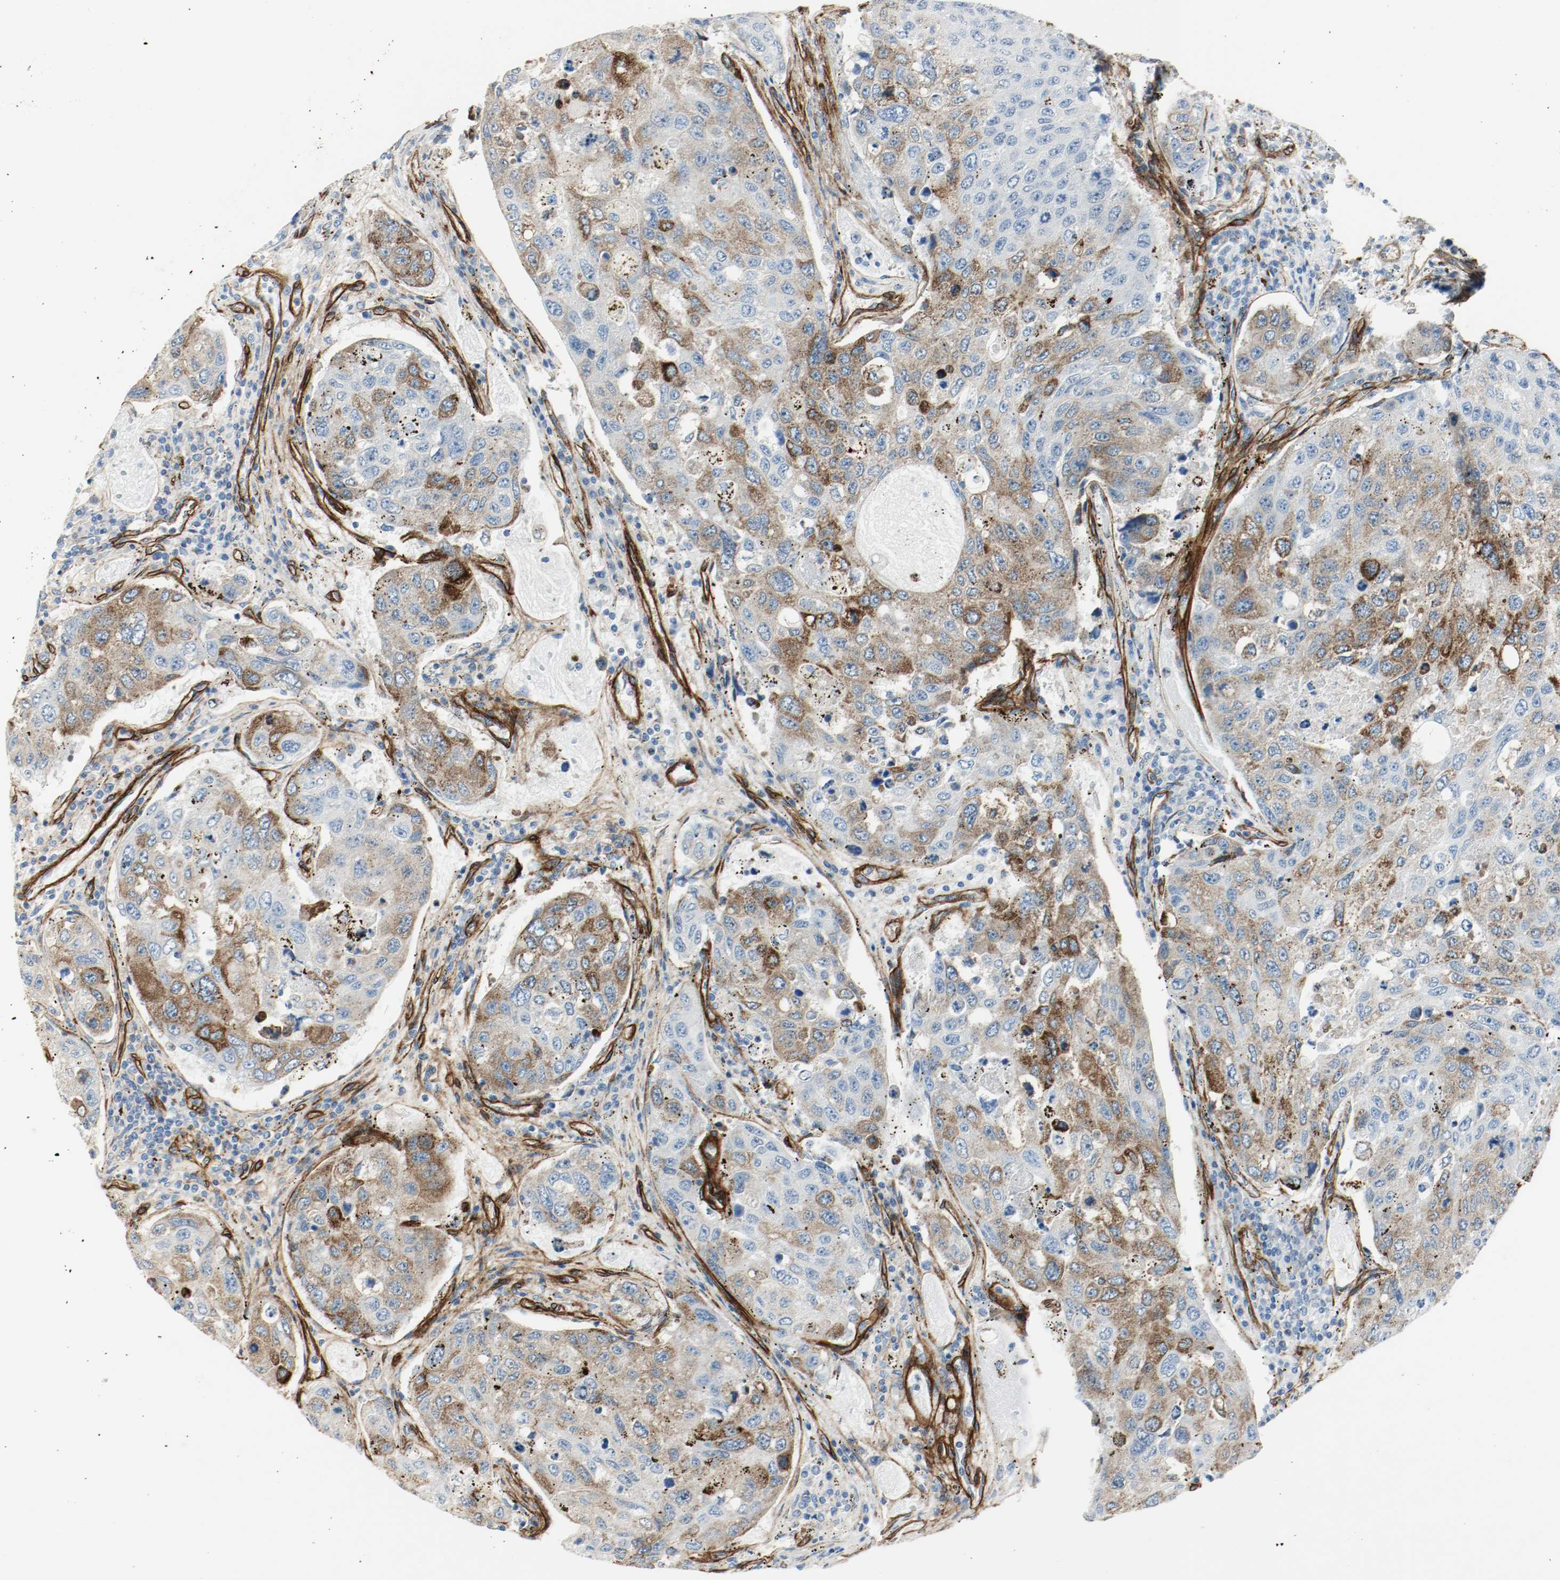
{"staining": {"intensity": "moderate", "quantity": "25%-75%", "location": "cytoplasmic/membranous"}, "tissue": "urothelial cancer", "cell_type": "Tumor cells", "image_type": "cancer", "snomed": [{"axis": "morphology", "description": "Urothelial carcinoma, High grade"}, {"axis": "topography", "description": "Lymph node"}, {"axis": "topography", "description": "Urinary bladder"}], "caption": "A brown stain labels moderate cytoplasmic/membranous expression of a protein in high-grade urothelial carcinoma tumor cells. (DAB (3,3'-diaminobenzidine) = brown stain, brightfield microscopy at high magnification).", "gene": "LAMB1", "patient": {"sex": "male", "age": 51}}